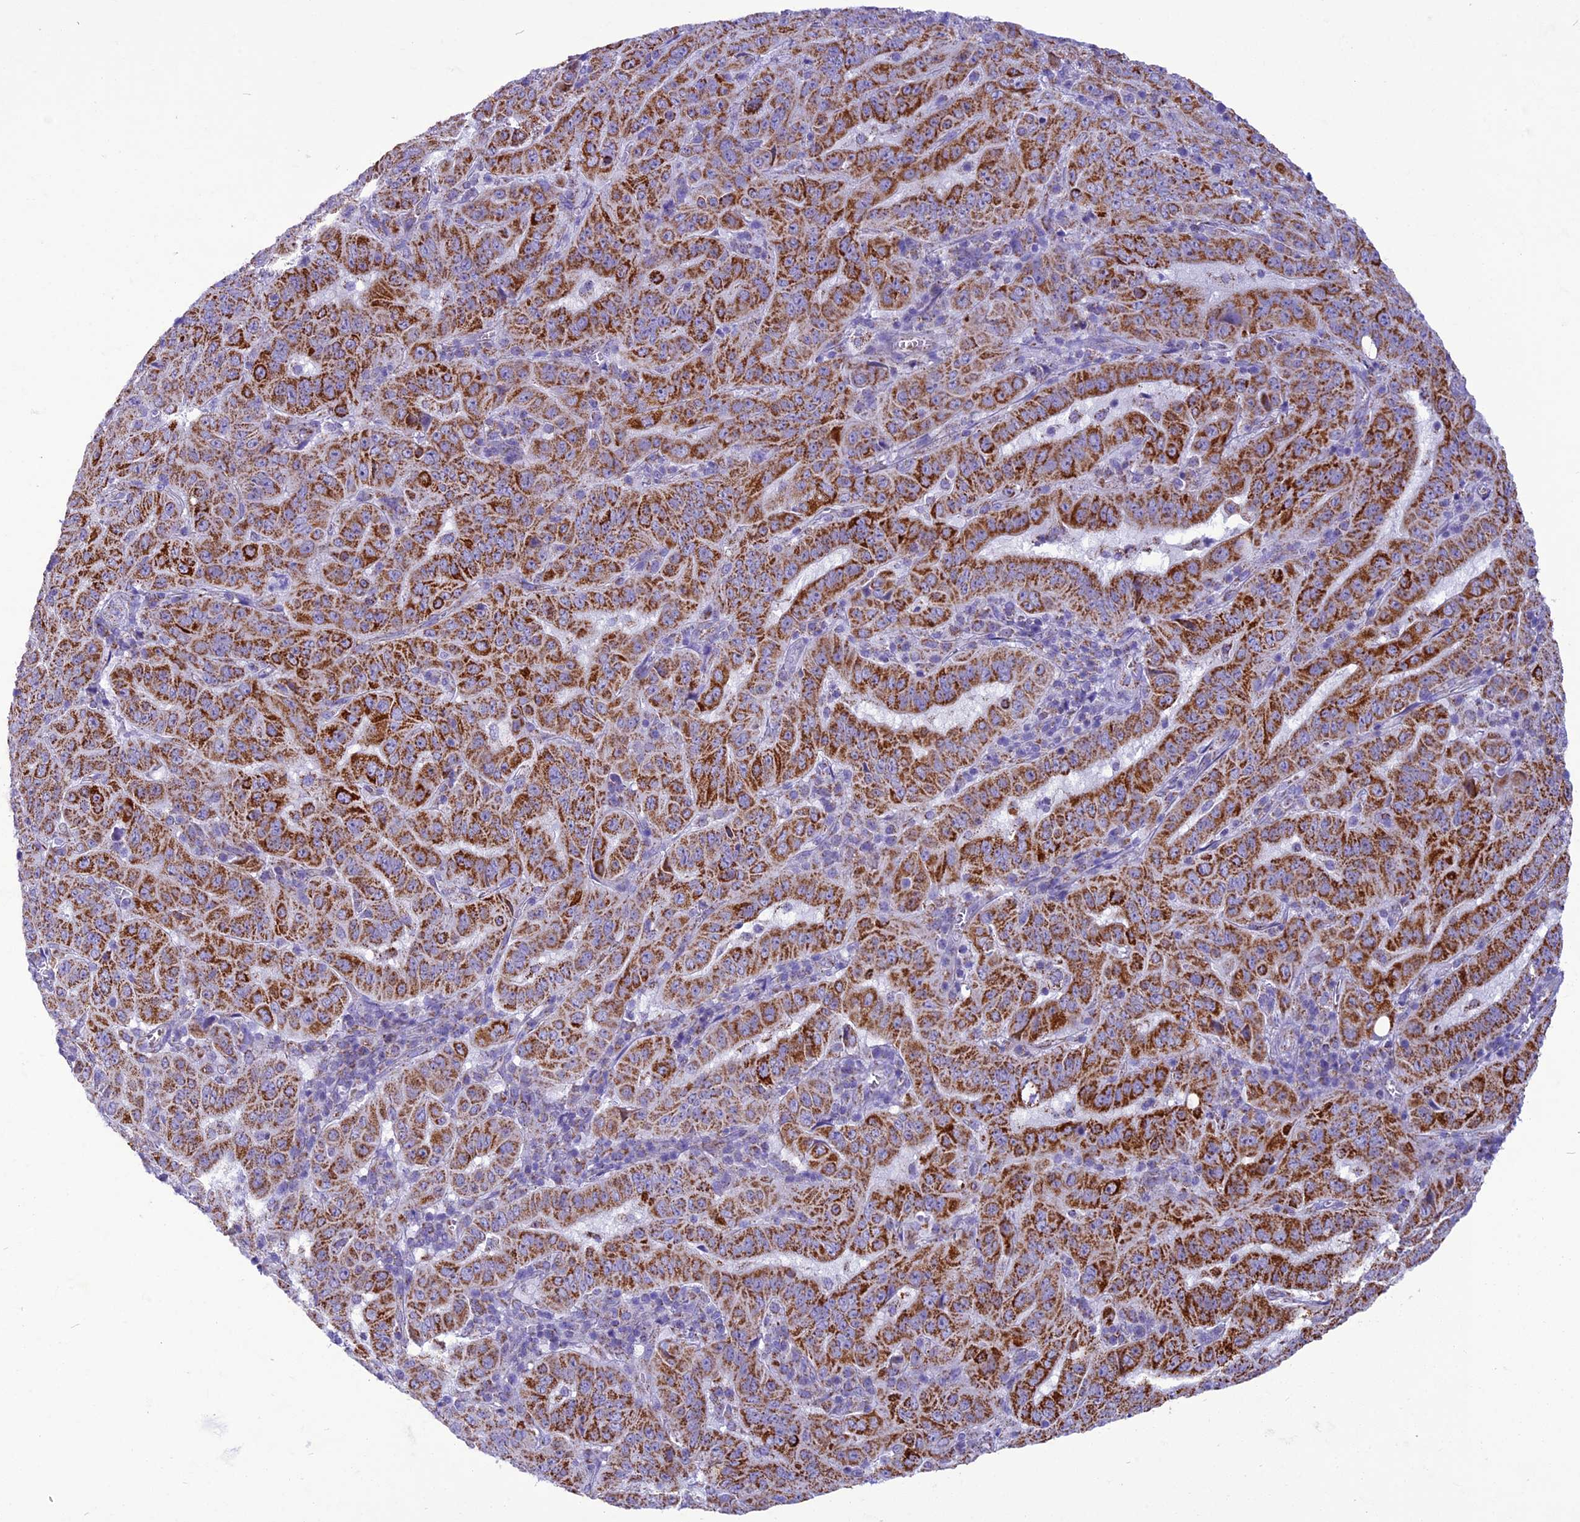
{"staining": {"intensity": "strong", "quantity": ">75%", "location": "cytoplasmic/membranous"}, "tissue": "pancreatic cancer", "cell_type": "Tumor cells", "image_type": "cancer", "snomed": [{"axis": "morphology", "description": "Adenocarcinoma, NOS"}, {"axis": "topography", "description": "Pancreas"}], "caption": "Strong cytoplasmic/membranous staining for a protein is identified in approximately >75% of tumor cells of adenocarcinoma (pancreatic) using immunohistochemistry (IHC).", "gene": "ICA1L", "patient": {"sex": "male", "age": 63}}